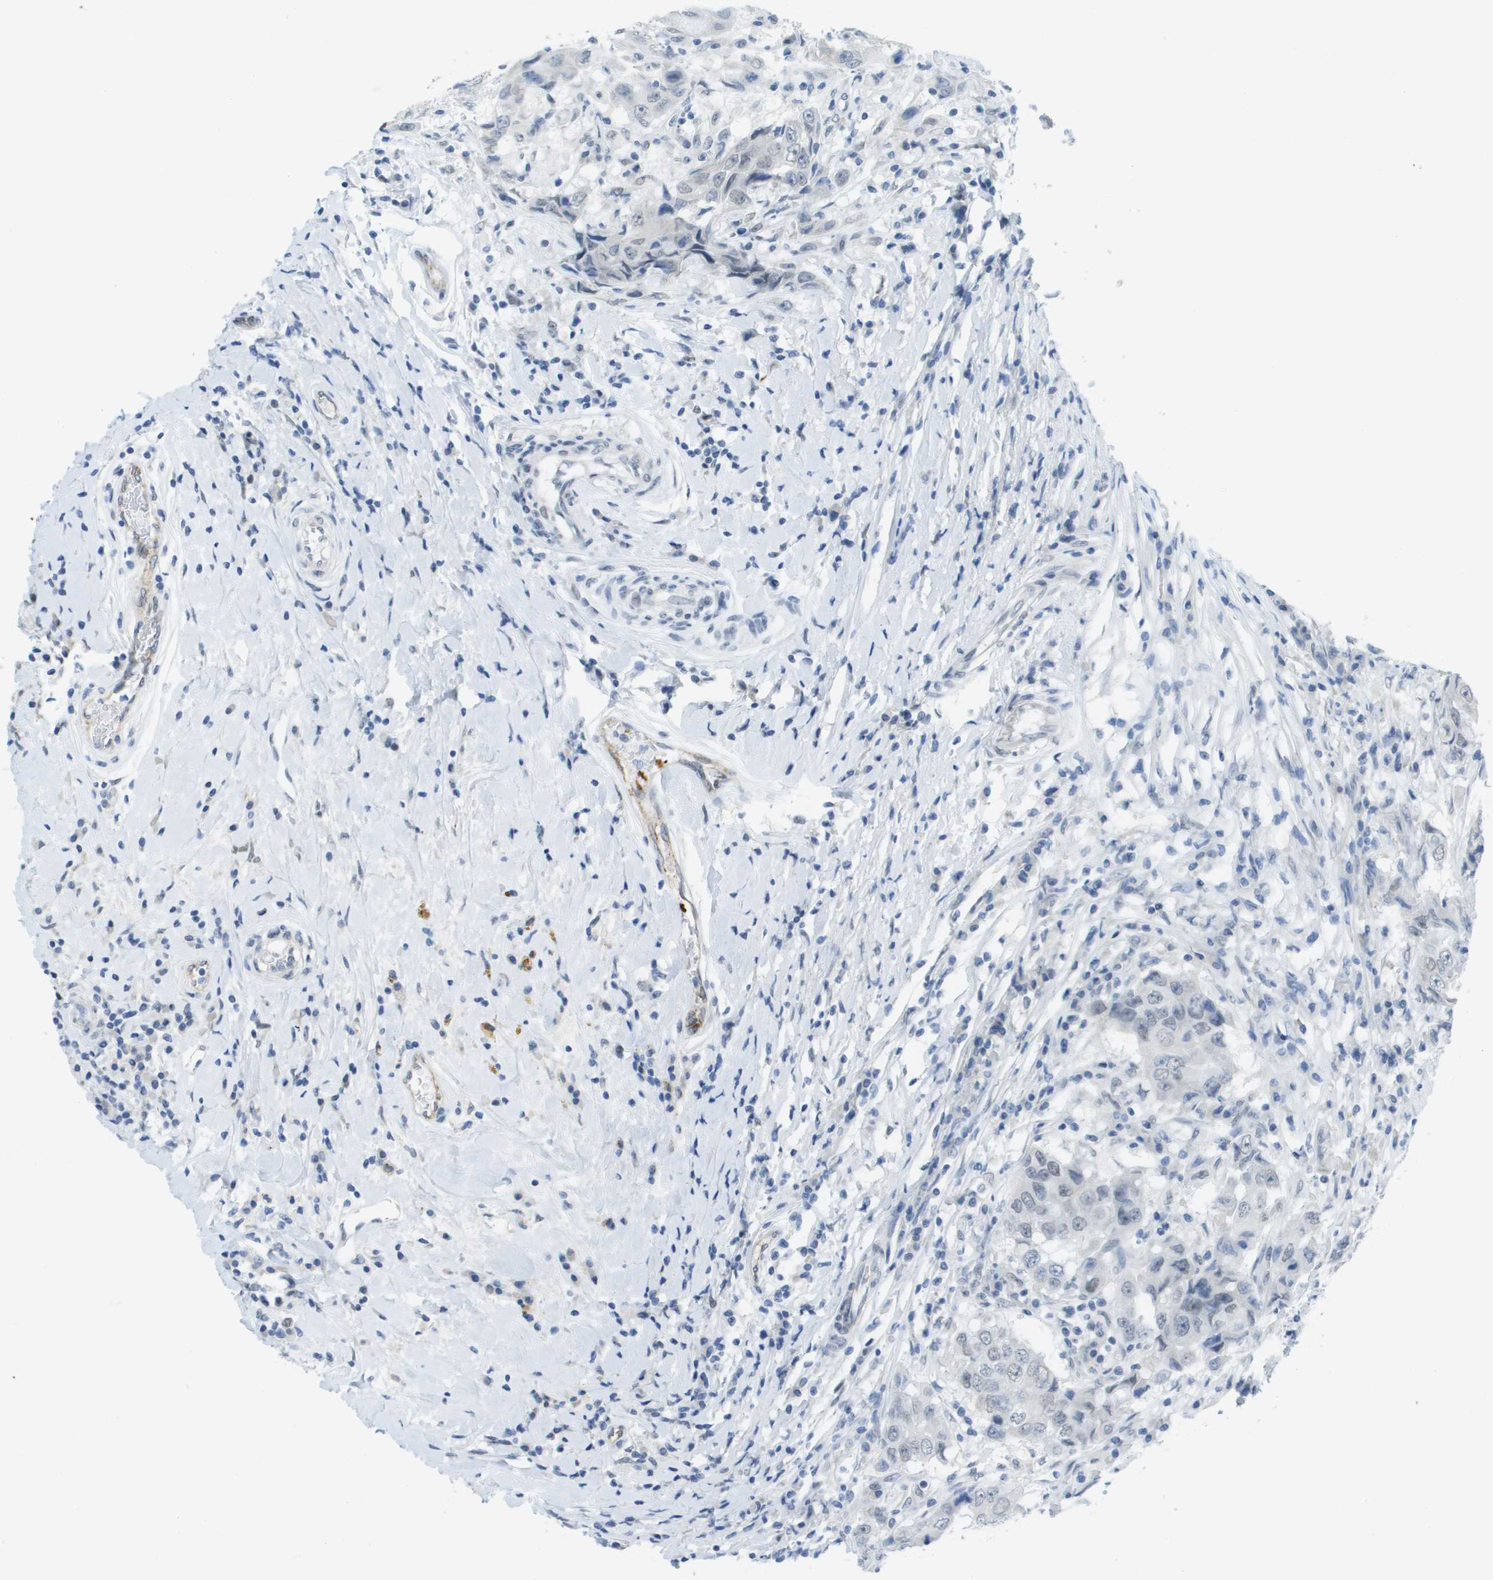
{"staining": {"intensity": "negative", "quantity": "none", "location": "none"}, "tissue": "breast cancer", "cell_type": "Tumor cells", "image_type": "cancer", "snomed": [{"axis": "morphology", "description": "Duct carcinoma"}, {"axis": "topography", "description": "Breast"}], "caption": "The photomicrograph exhibits no staining of tumor cells in breast cancer. (DAB immunohistochemistry (IHC) with hematoxylin counter stain).", "gene": "ARID1B", "patient": {"sex": "female", "age": 27}}